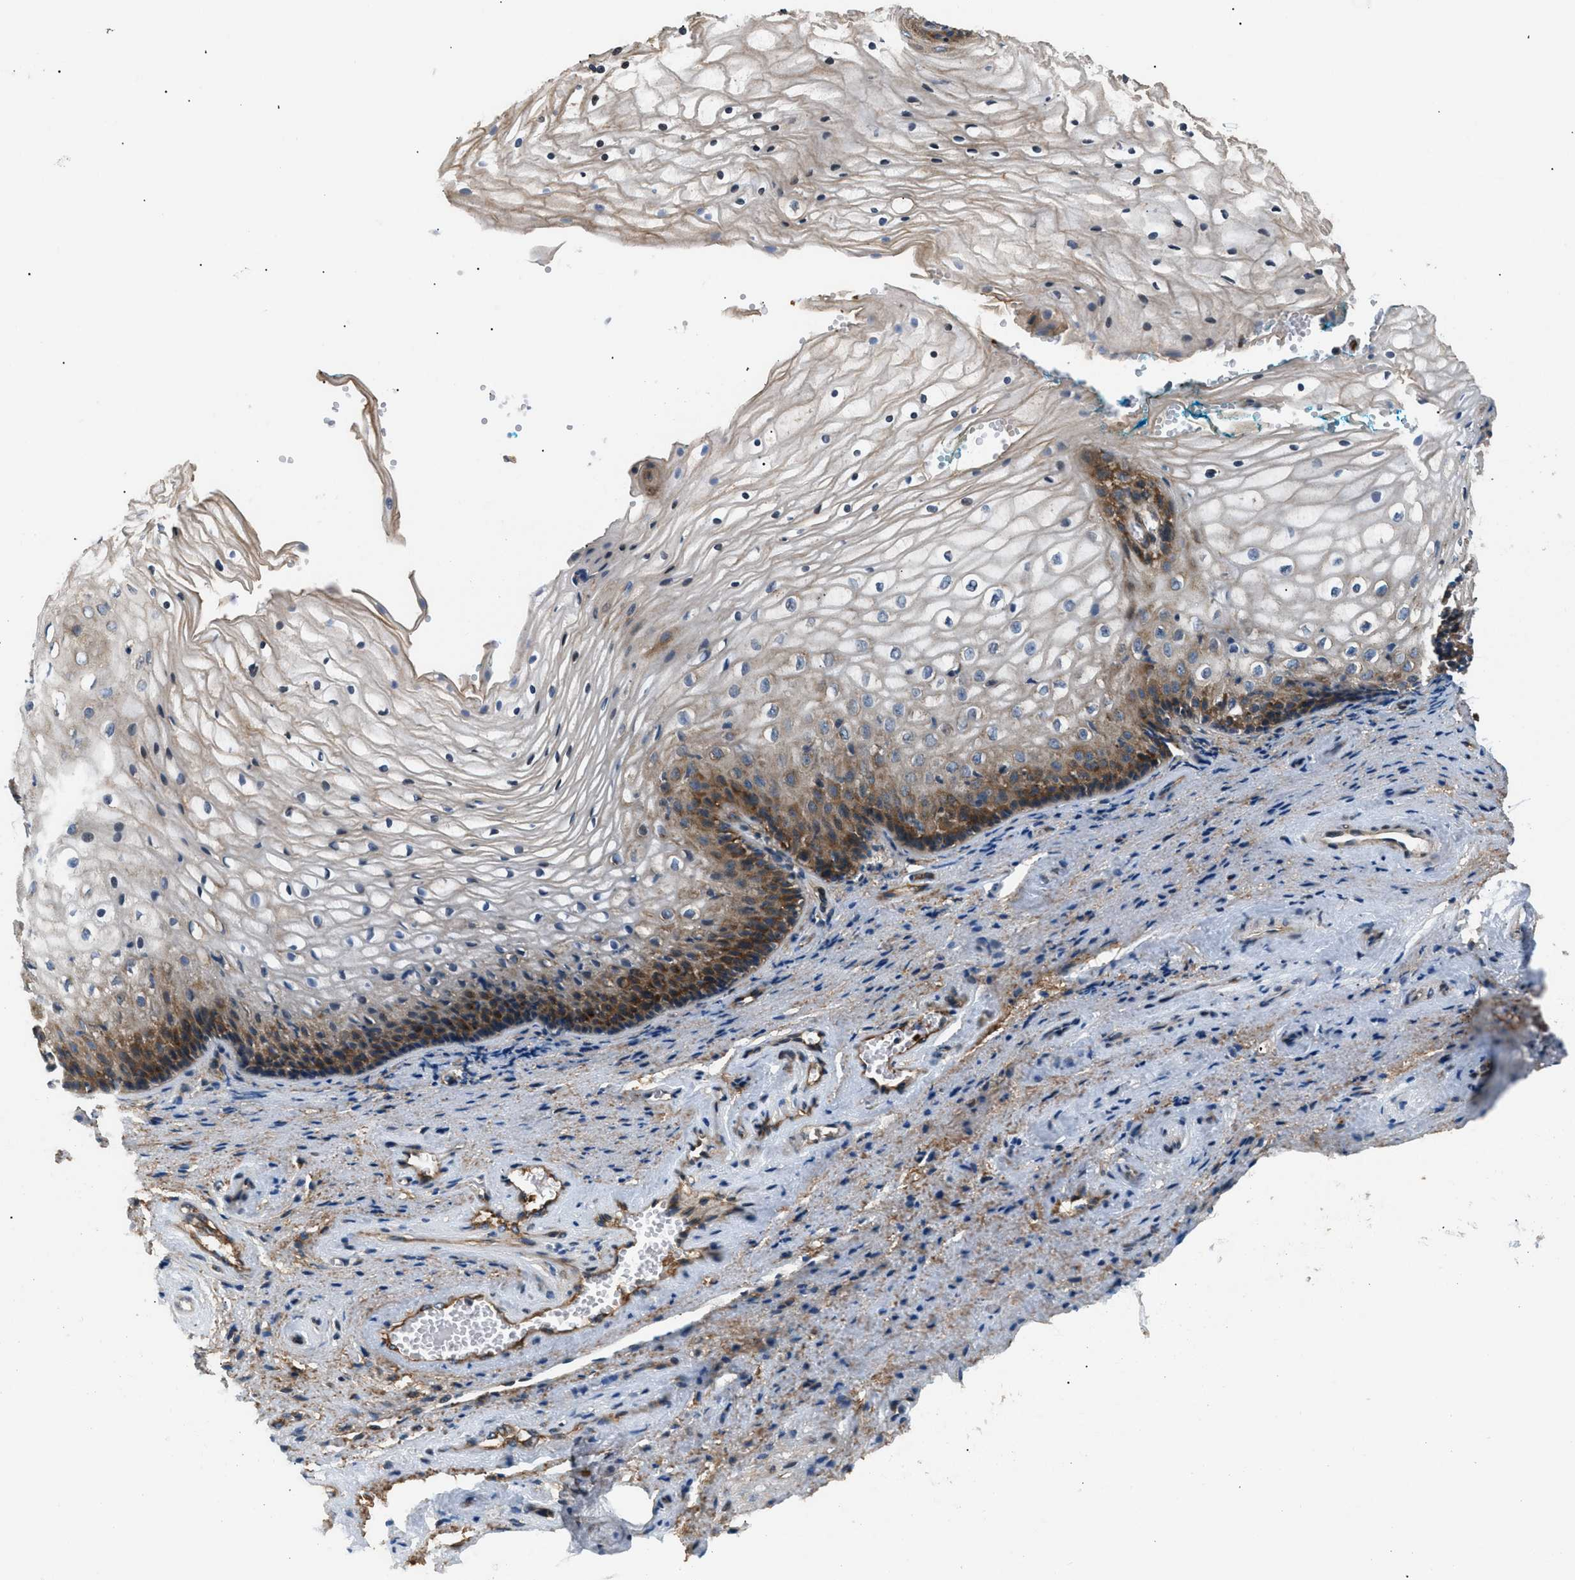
{"staining": {"intensity": "moderate", "quantity": "25%-75%", "location": "cytoplasmic/membranous"}, "tissue": "vagina", "cell_type": "Squamous epithelial cells", "image_type": "normal", "snomed": [{"axis": "morphology", "description": "Normal tissue, NOS"}, {"axis": "topography", "description": "Vagina"}], "caption": "Immunohistochemistry of normal vagina displays medium levels of moderate cytoplasmic/membranous positivity in about 25%-75% of squamous epithelial cells.", "gene": "LYSMD3", "patient": {"sex": "female", "age": 34}}